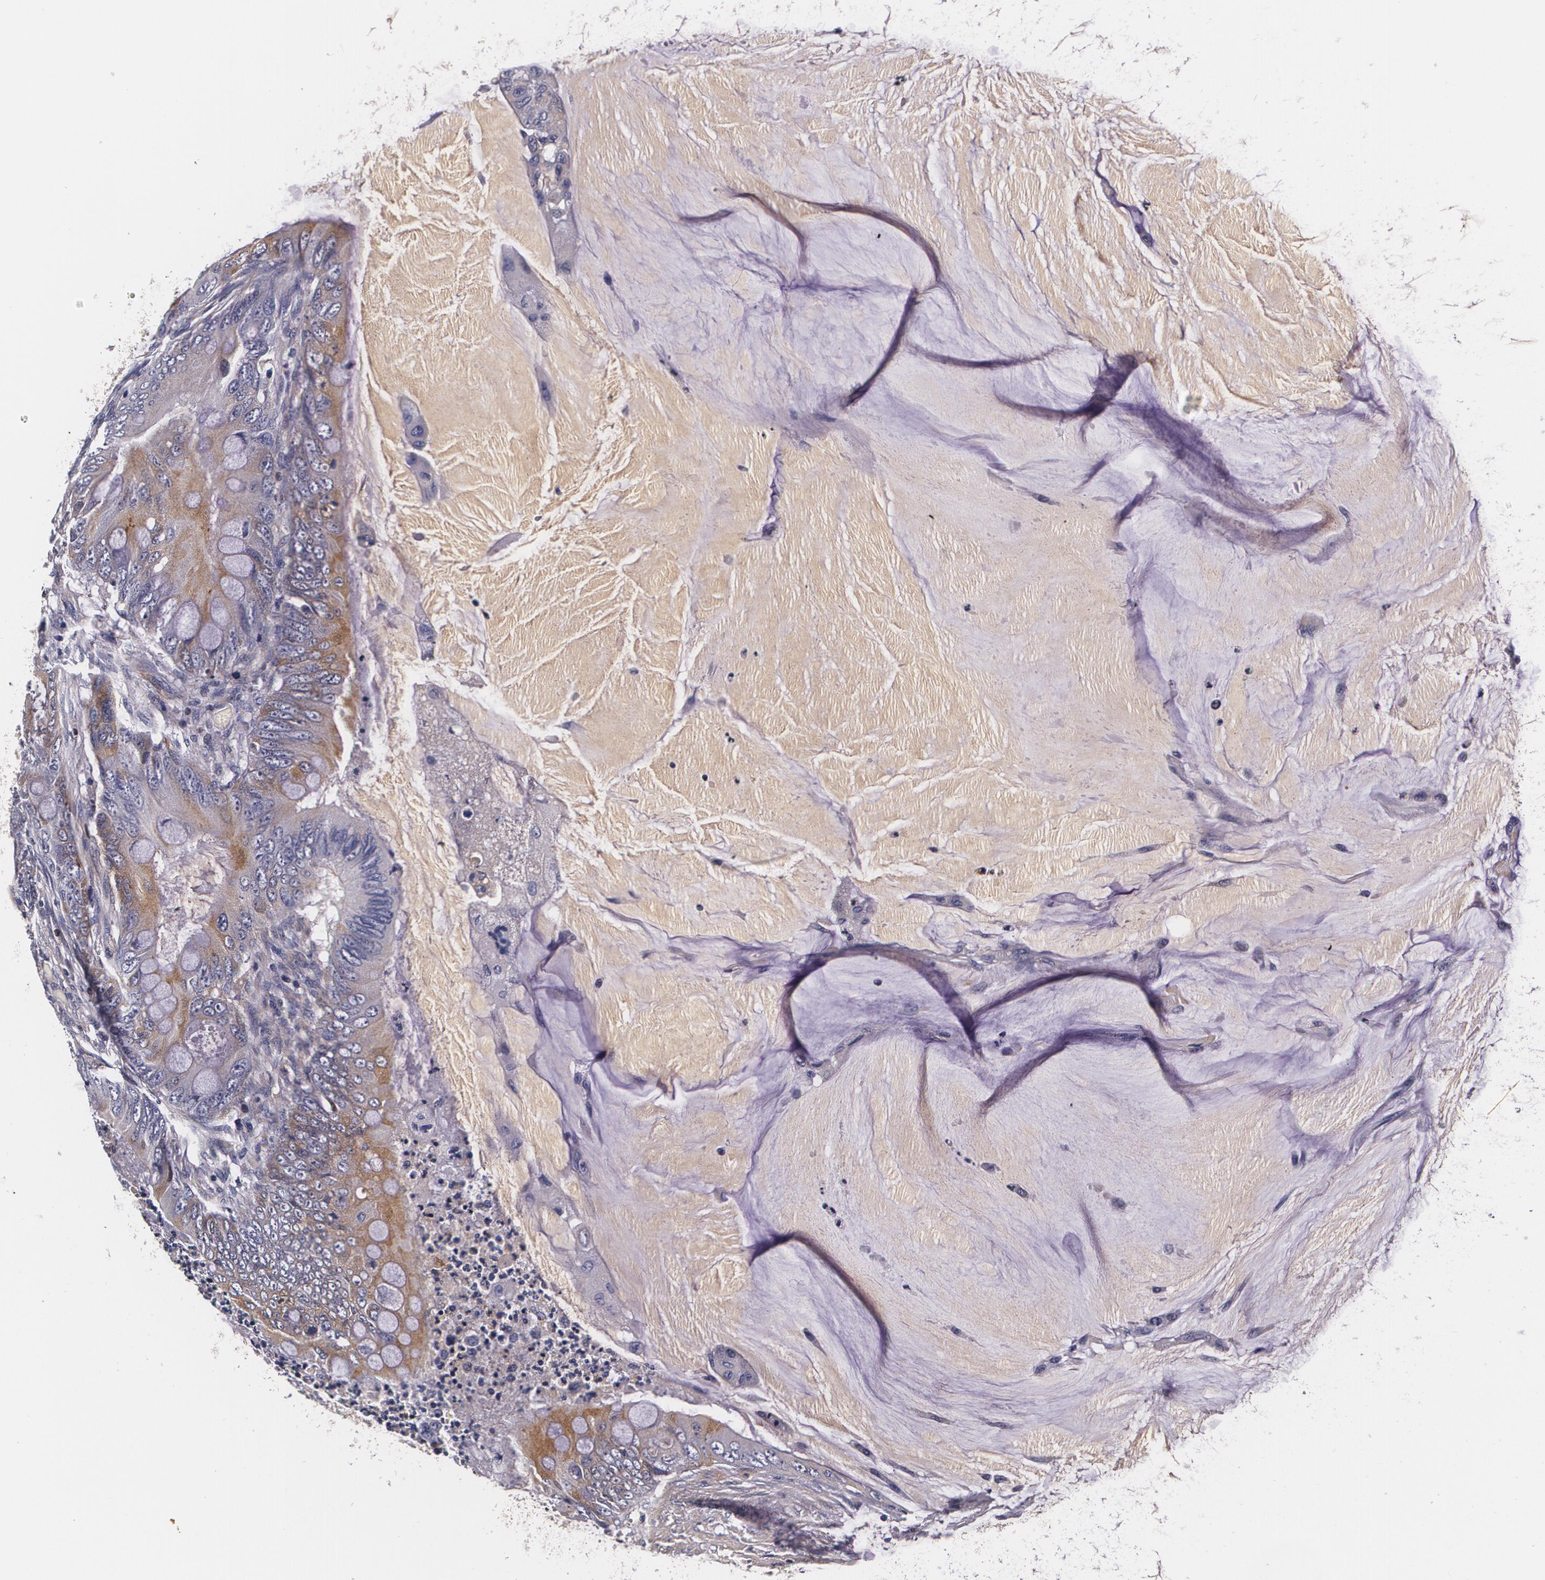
{"staining": {"intensity": "moderate", "quantity": "<25%", "location": "cytoplasmic/membranous"}, "tissue": "colorectal cancer", "cell_type": "Tumor cells", "image_type": "cancer", "snomed": [{"axis": "morphology", "description": "Normal tissue, NOS"}, {"axis": "morphology", "description": "Adenocarcinoma, NOS"}, {"axis": "topography", "description": "Rectum"}, {"axis": "topography", "description": "Peripheral nerve tissue"}], "caption": "Human colorectal adenocarcinoma stained with a brown dye demonstrates moderate cytoplasmic/membranous positive positivity in approximately <25% of tumor cells.", "gene": "TTR", "patient": {"sex": "female", "age": 77}}